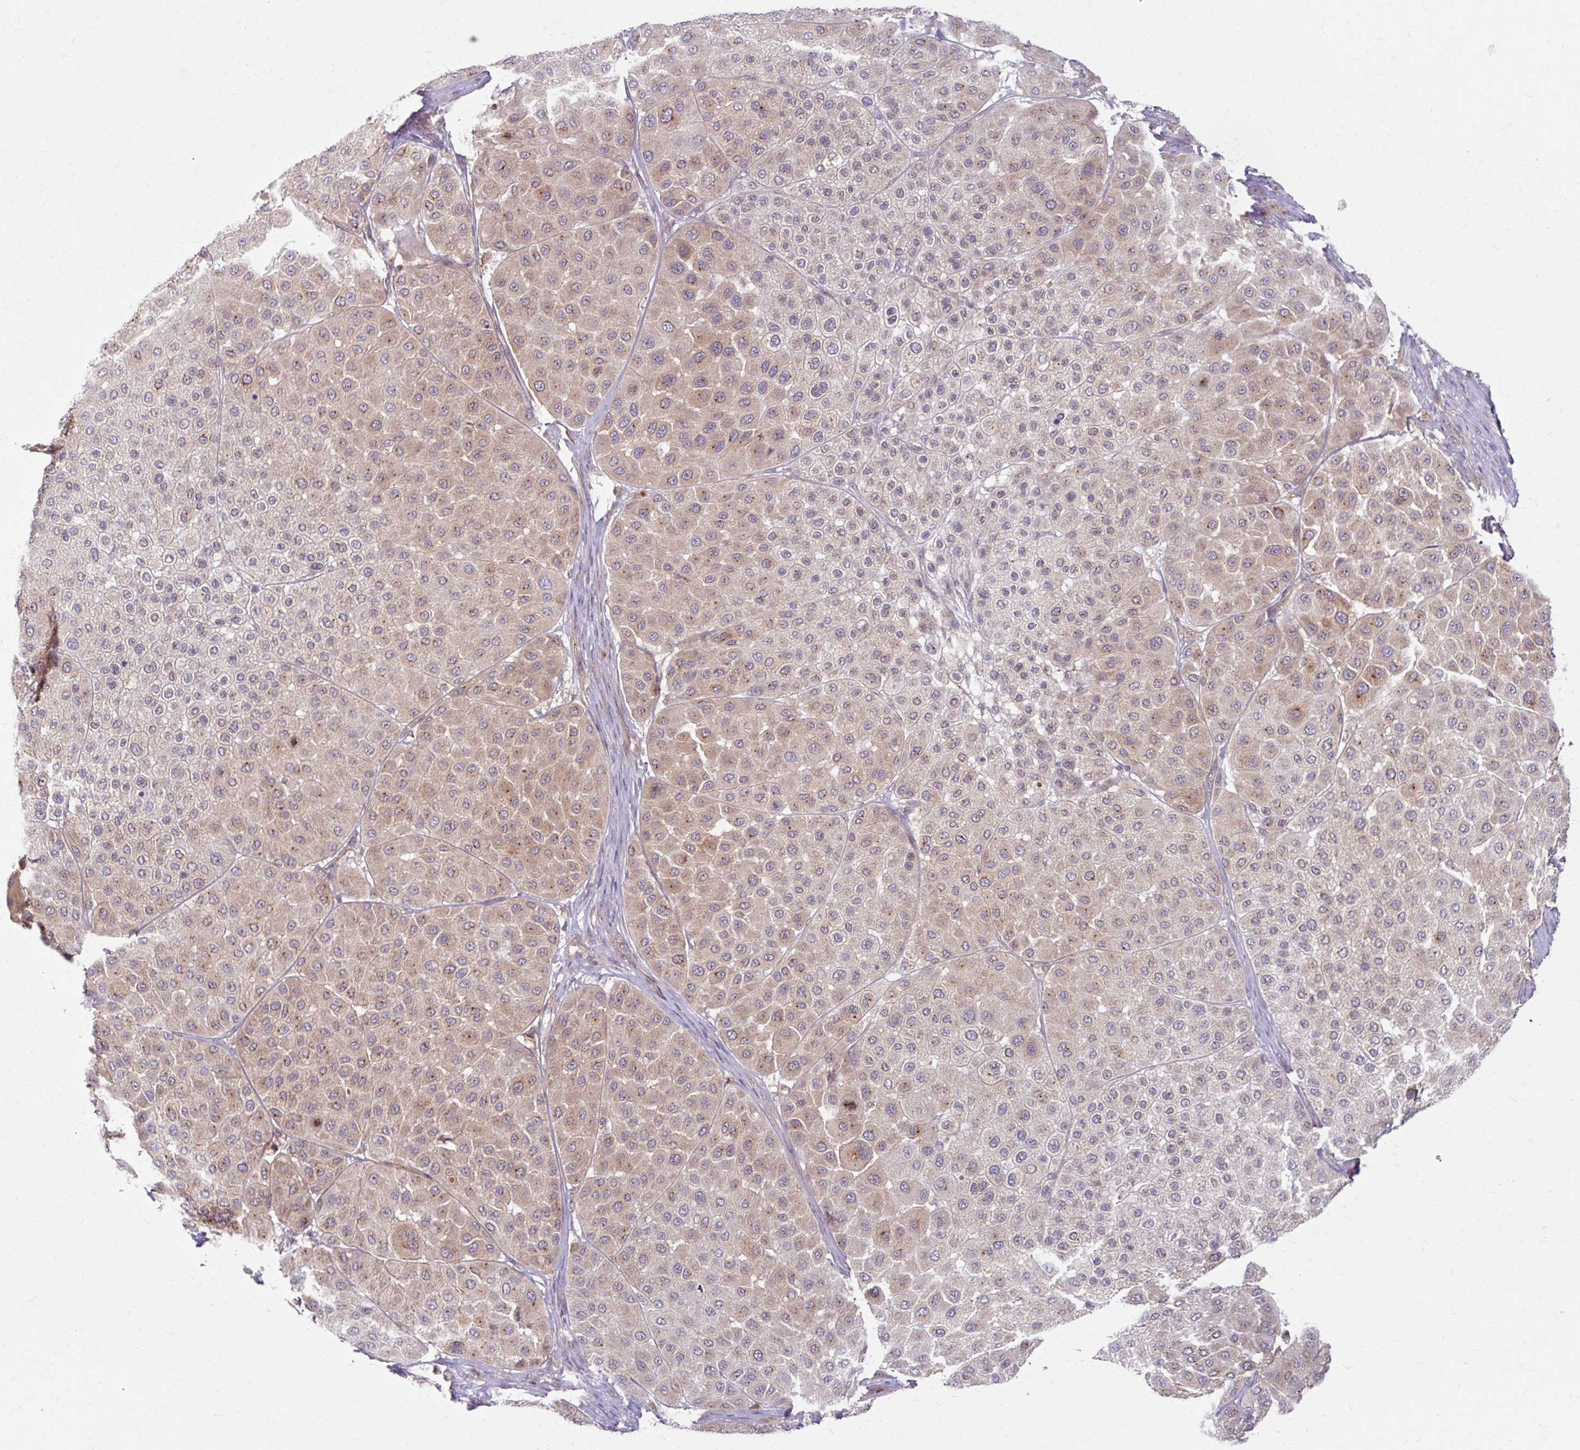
{"staining": {"intensity": "weak", "quantity": ">75%", "location": "cytoplasmic/membranous"}, "tissue": "melanoma", "cell_type": "Tumor cells", "image_type": "cancer", "snomed": [{"axis": "morphology", "description": "Malignant melanoma, Metastatic site"}, {"axis": "topography", "description": "Smooth muscle"}], "caption": "Human melanoma stained for a protein (brown) shows weak cytoplasmic/membranous positive staining in approximately >75% of tumor cells.", "gene": "MZT2B", "patient": {"sex": "male", "age": 41}}